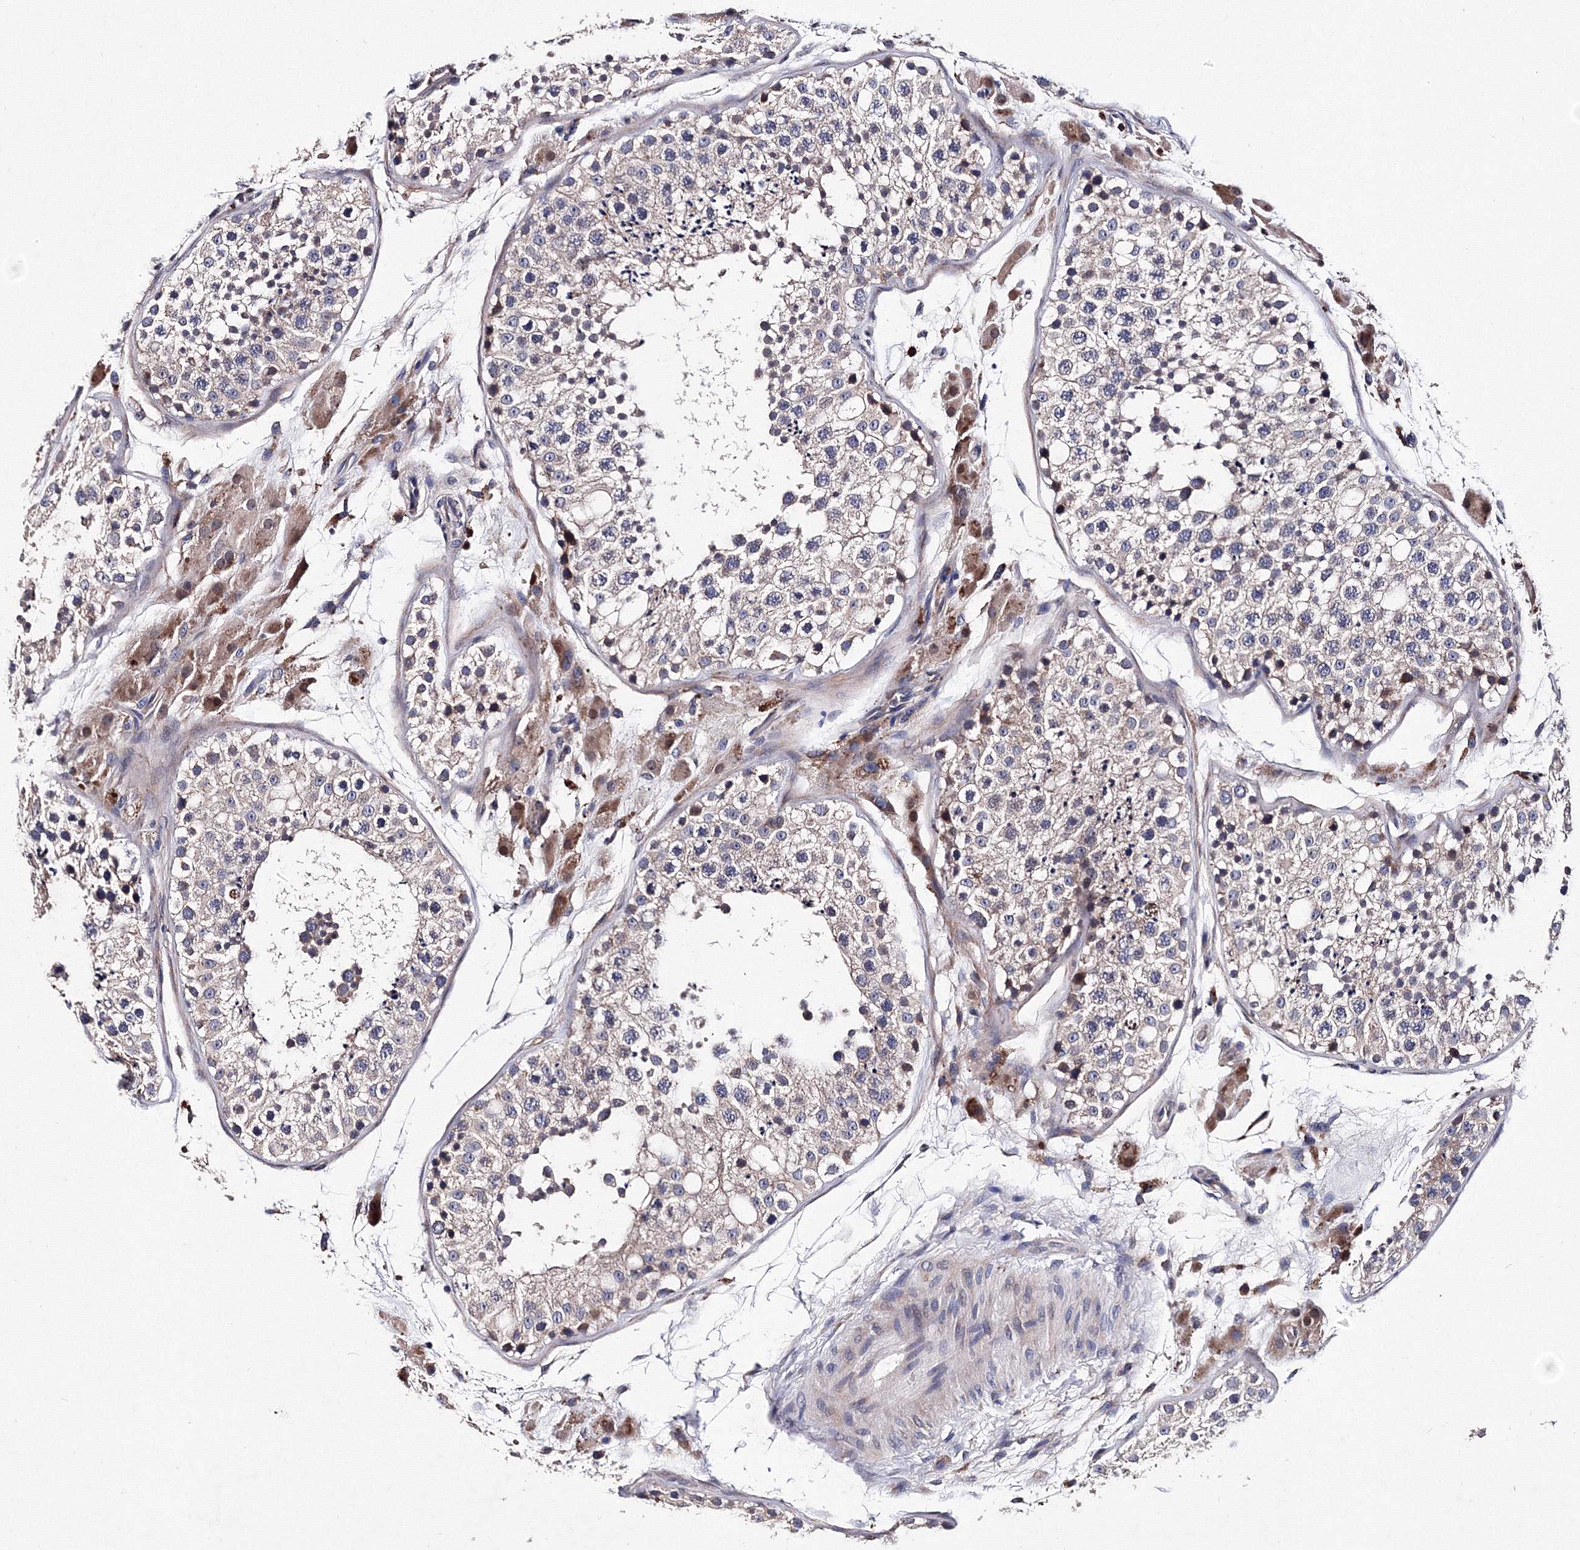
{"staining": {"intensity": "weak", "quantity": "<25%", "location": "cytoplasmic/membranous"}, "tissue": "testis", "cell_type": "Cells in seminiferous ducts", "image_type": "normal", "snomed": [{"axis": "morphology", "description": "Normal tissue, NOS"}, {"axis": "topography", "description": "Testis"}], "caption": "High power microscopy image of an IHC histopathology image of benign testis, revealing no significant staining in cells in seminiferous ducts.", "gene": "PHYKPL", "patient": {"sex": "male", "age": 26}}